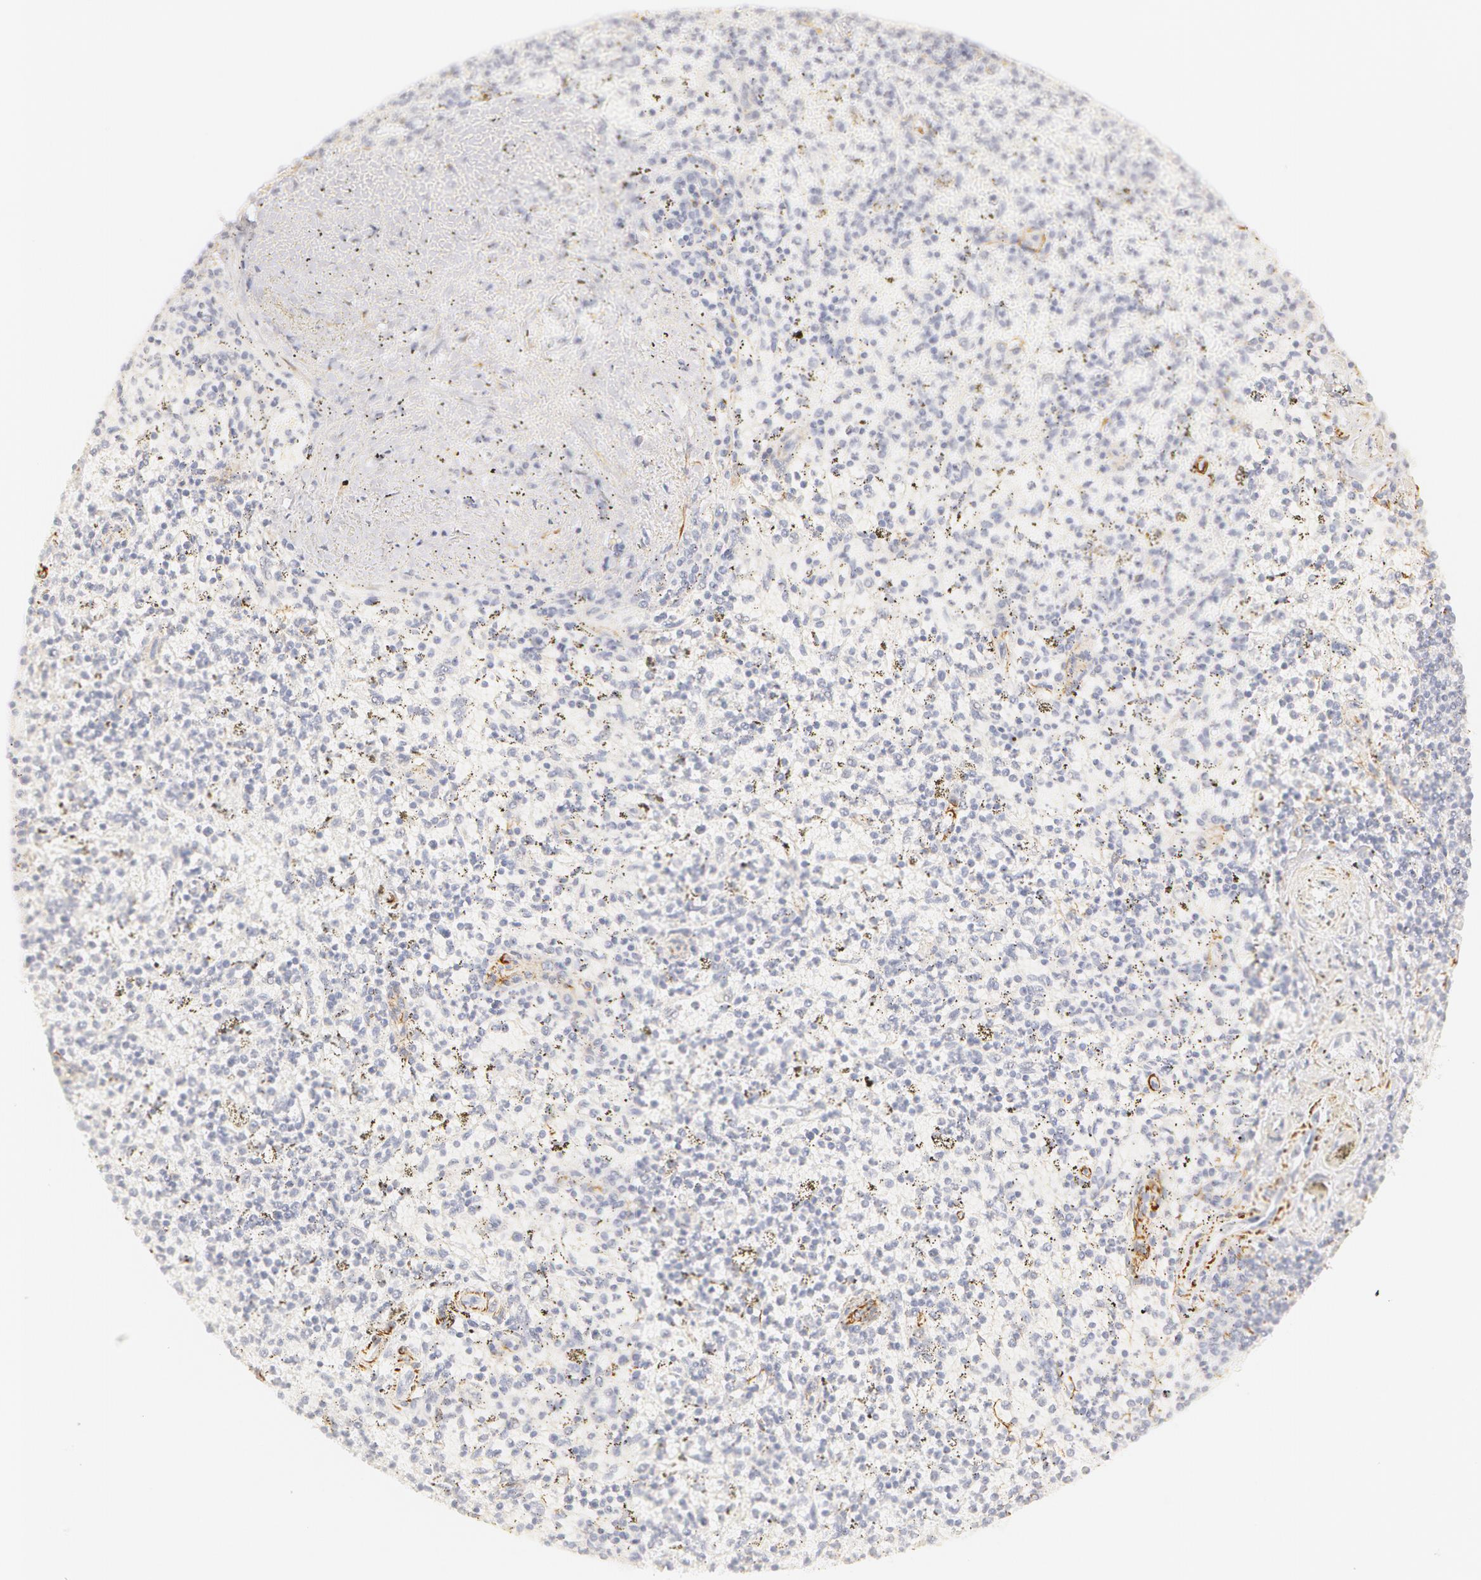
{"staining": {"intensity": "negative", "quantity": "none", "location": "none"}, "tissue": "spleen", "cell_type": "Cells in red pulp", "image_type": "normal", "snomed": [{"axis": "morphology", "description": "Normal tissue, NOS"}, {"axis": "topography", "description": "Spleen"}], "caption": "High power microscopy image of an immunohistochemistry micrograph of benign spleen, revealing no significant expression in cells in red pulp. (DAB immunohistochemistry, high magnification).", "gene": "KRT8", "patient": {"sex": "male", "age": 72}}